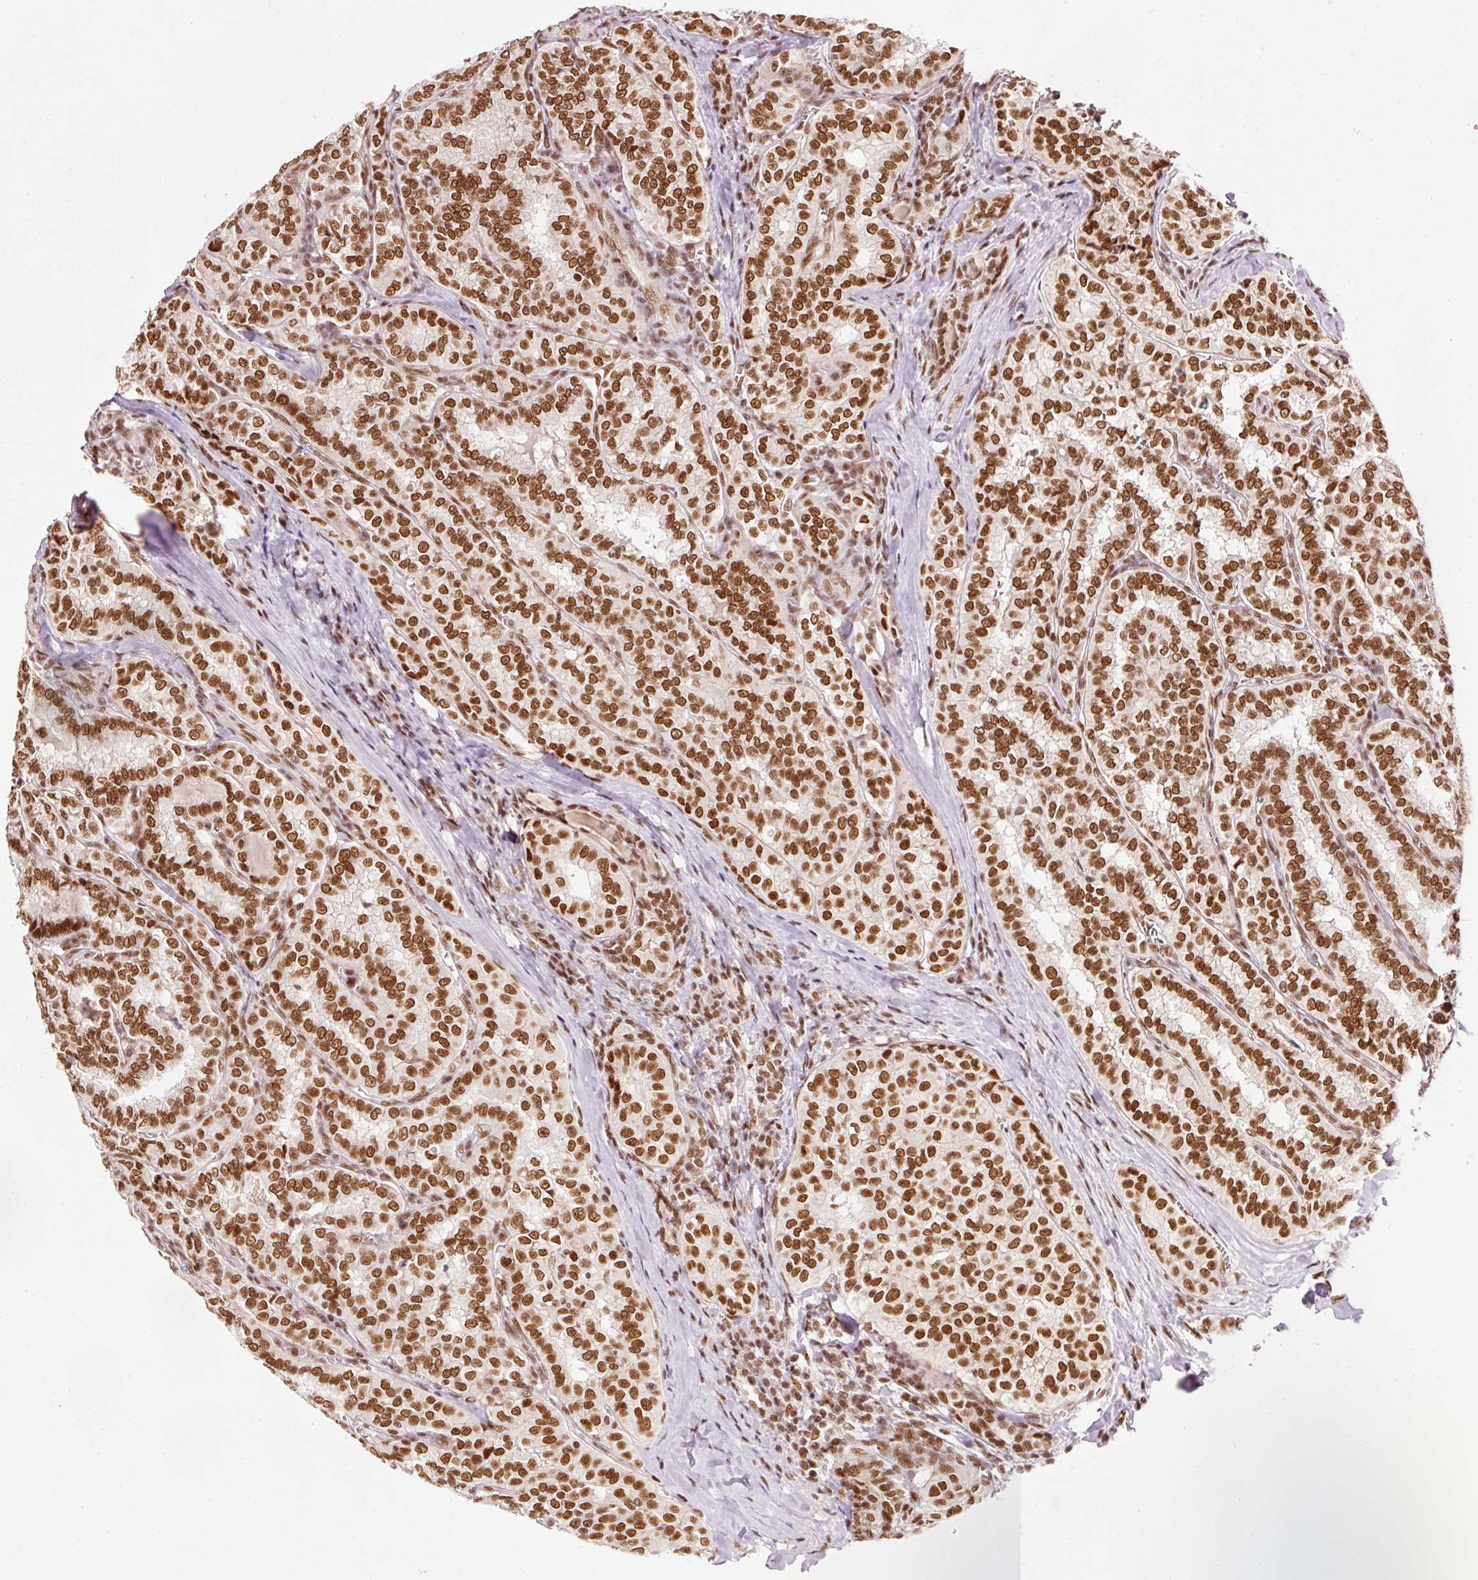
{"staining": {"intensity": "strong", "quantity": ">75%", "location": "nuclear"}, "tissue": "thyroid cancer", "cell_type": "Tumor cells", "image_type": "cancer", "snomed": [{"axis": "morphology", "description": "Papillary adenocarcinoma, NOS"}, {"axis": "topography", "description": "Thyroid gland"}], "caption": "Protein staining of thyroid cancer tissue shows strong nuclear positivity in about >75% of tumor cells.", "gene": "ZBTB44", "patient": {"sex": "female", "age": 30}}